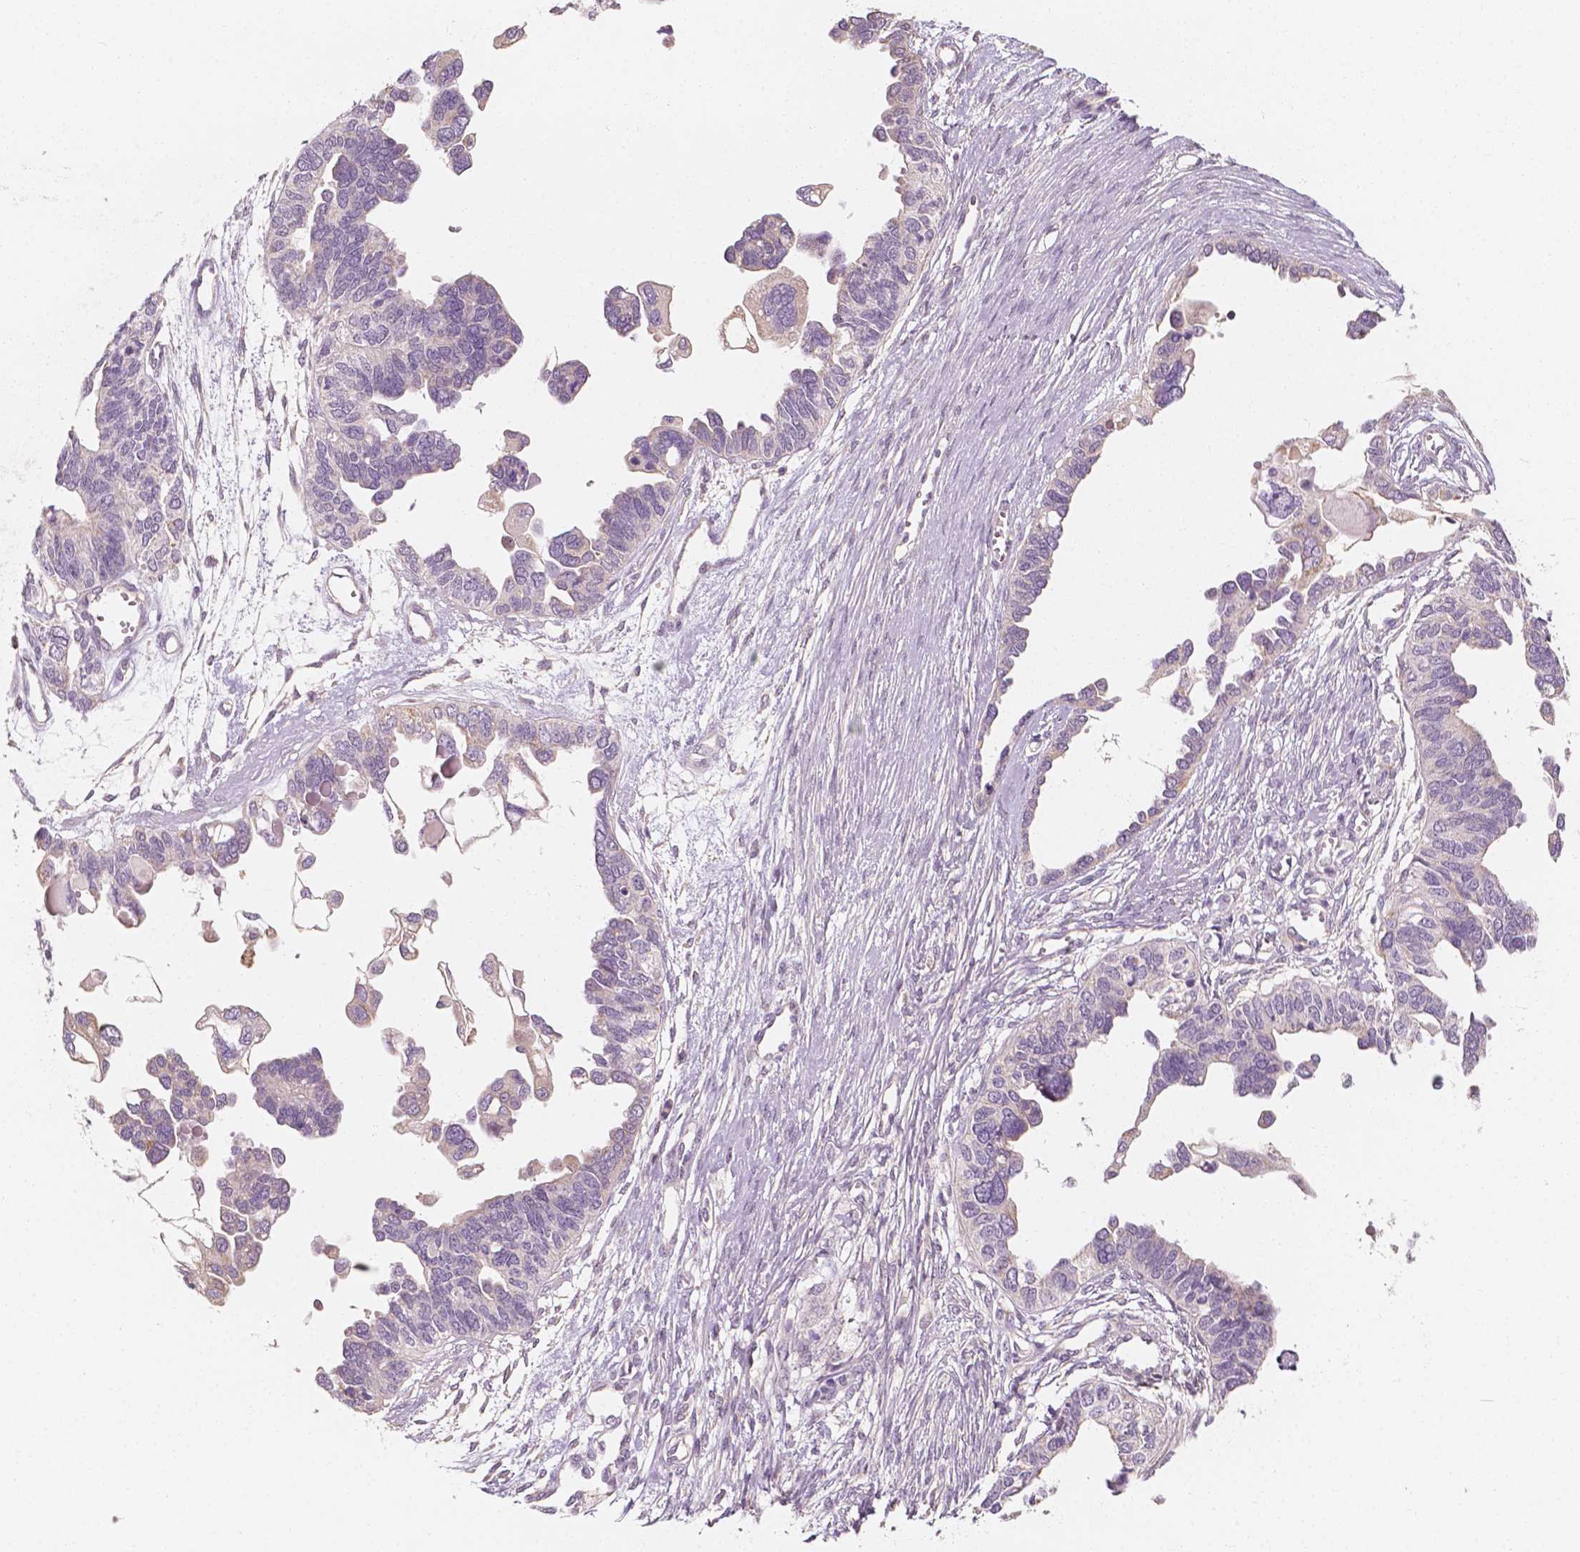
{"staining": {"intensity": "negative", "quantity": "none", "location": "none"}, "tissue": "ovarian cancer", "cell_type": "Tumor cells", "image_type": "cancer", "snomed": [{"axis": "morphology", "description": "Cystadenocarcinoma, serous, NOS"}, {"axis": "topography", "description": "Ovary"}], "caption": "Immunohistochemical staining of ovarian cancer (serous cystadenocarcinoma) demonstrates no significant staining in tumor cells.", "gene": "SHPK", "patient": {"sex": "female", "age": 51}}